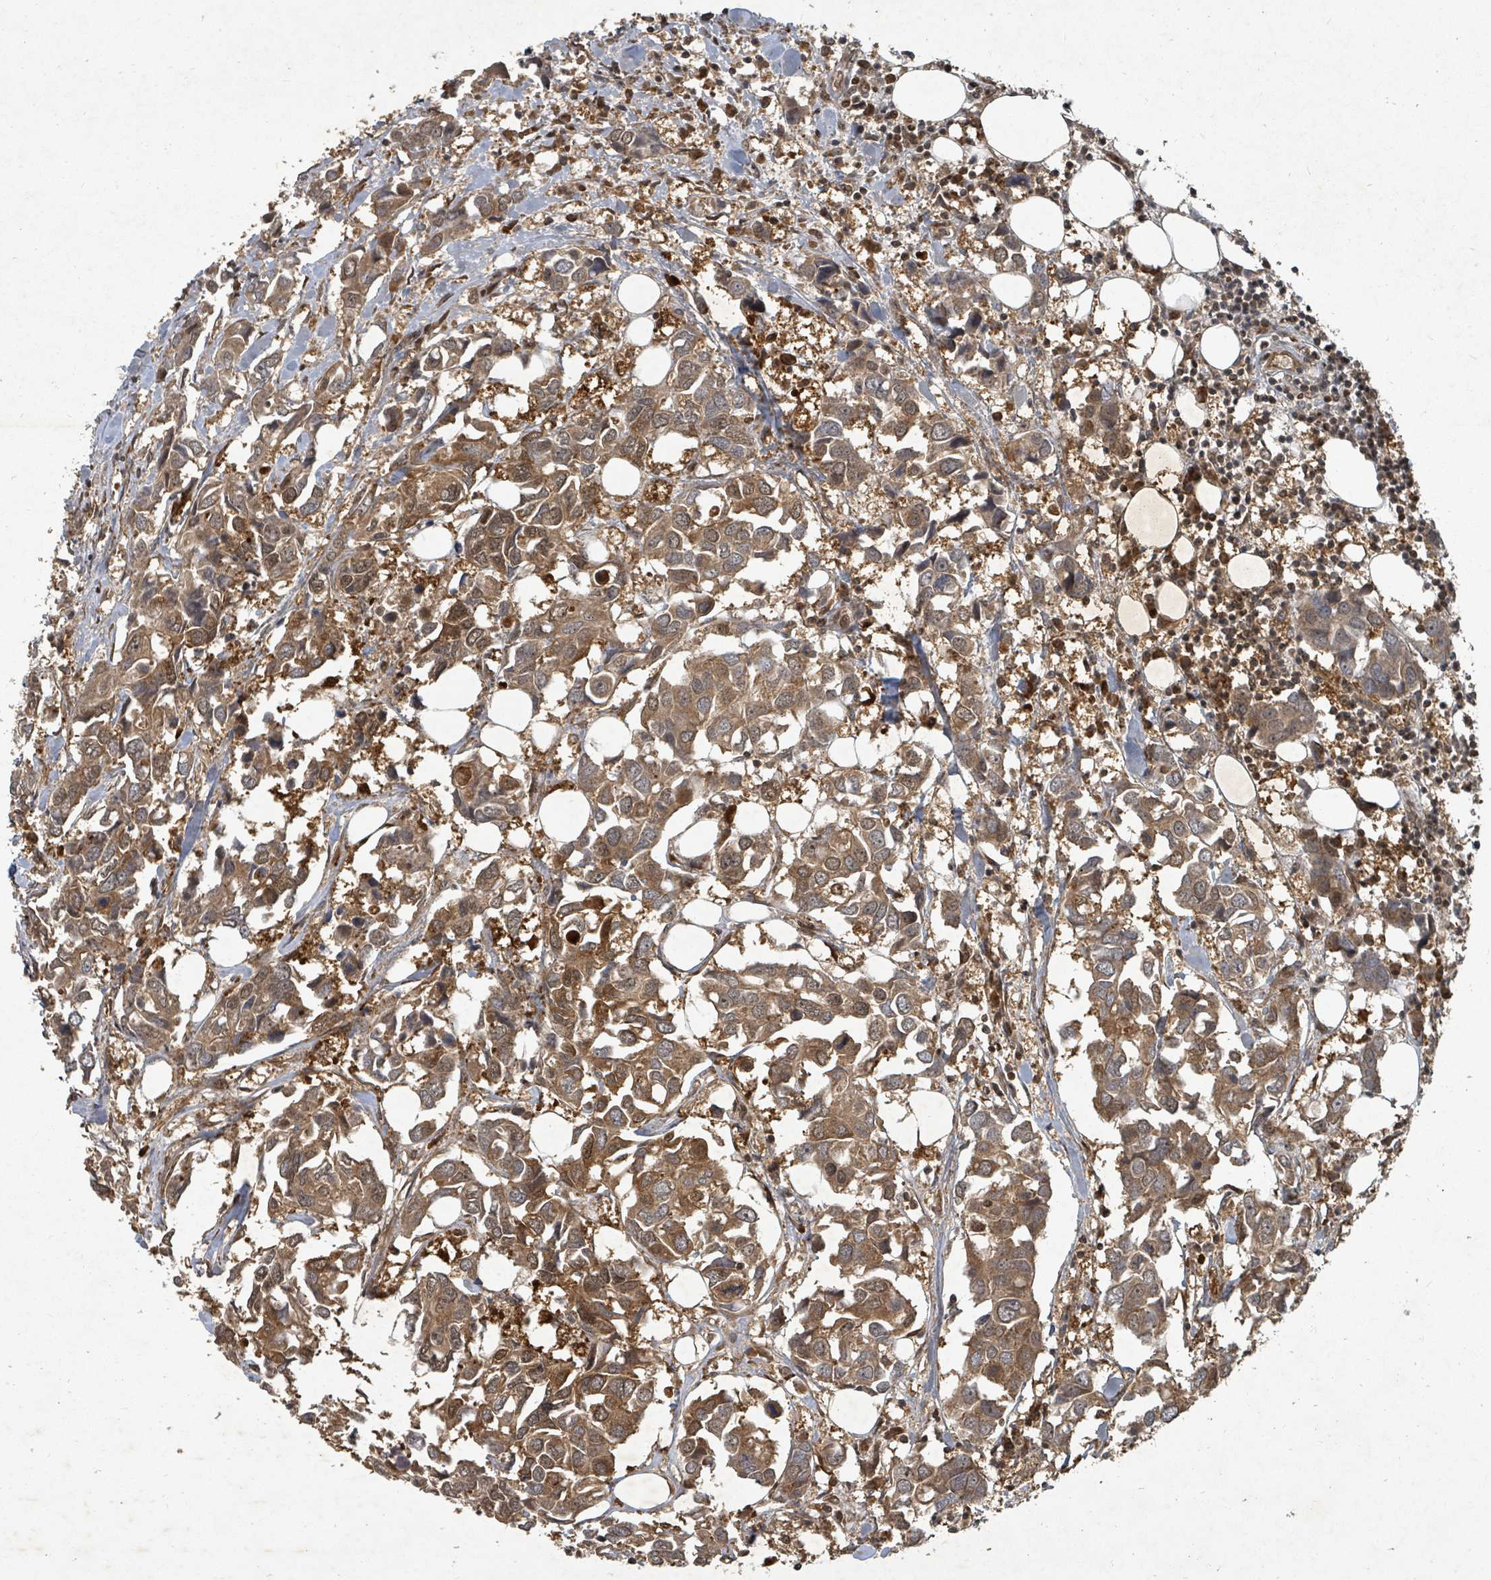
{"staining": {"intensity": "moderate", "quantity": ">75%", "location": "cytoplasmic/membranous"}, "tissue": "breast cancer", "cell_type": "Tumor cells", "image_type": "cancer", "snomed": [{"axis": "morphology", "description": "Duct carcinoma"}, {"axis": "topography", "description": "Breast"}], "caption": "An image of breast cancer (invasive ductal carcinoma) stained for a protein reveals moderate cytoplasmic/membranous brown staining in tumor cells.", "gene": "KDM4E", "patient": {"sex": "female", "age": 83}}